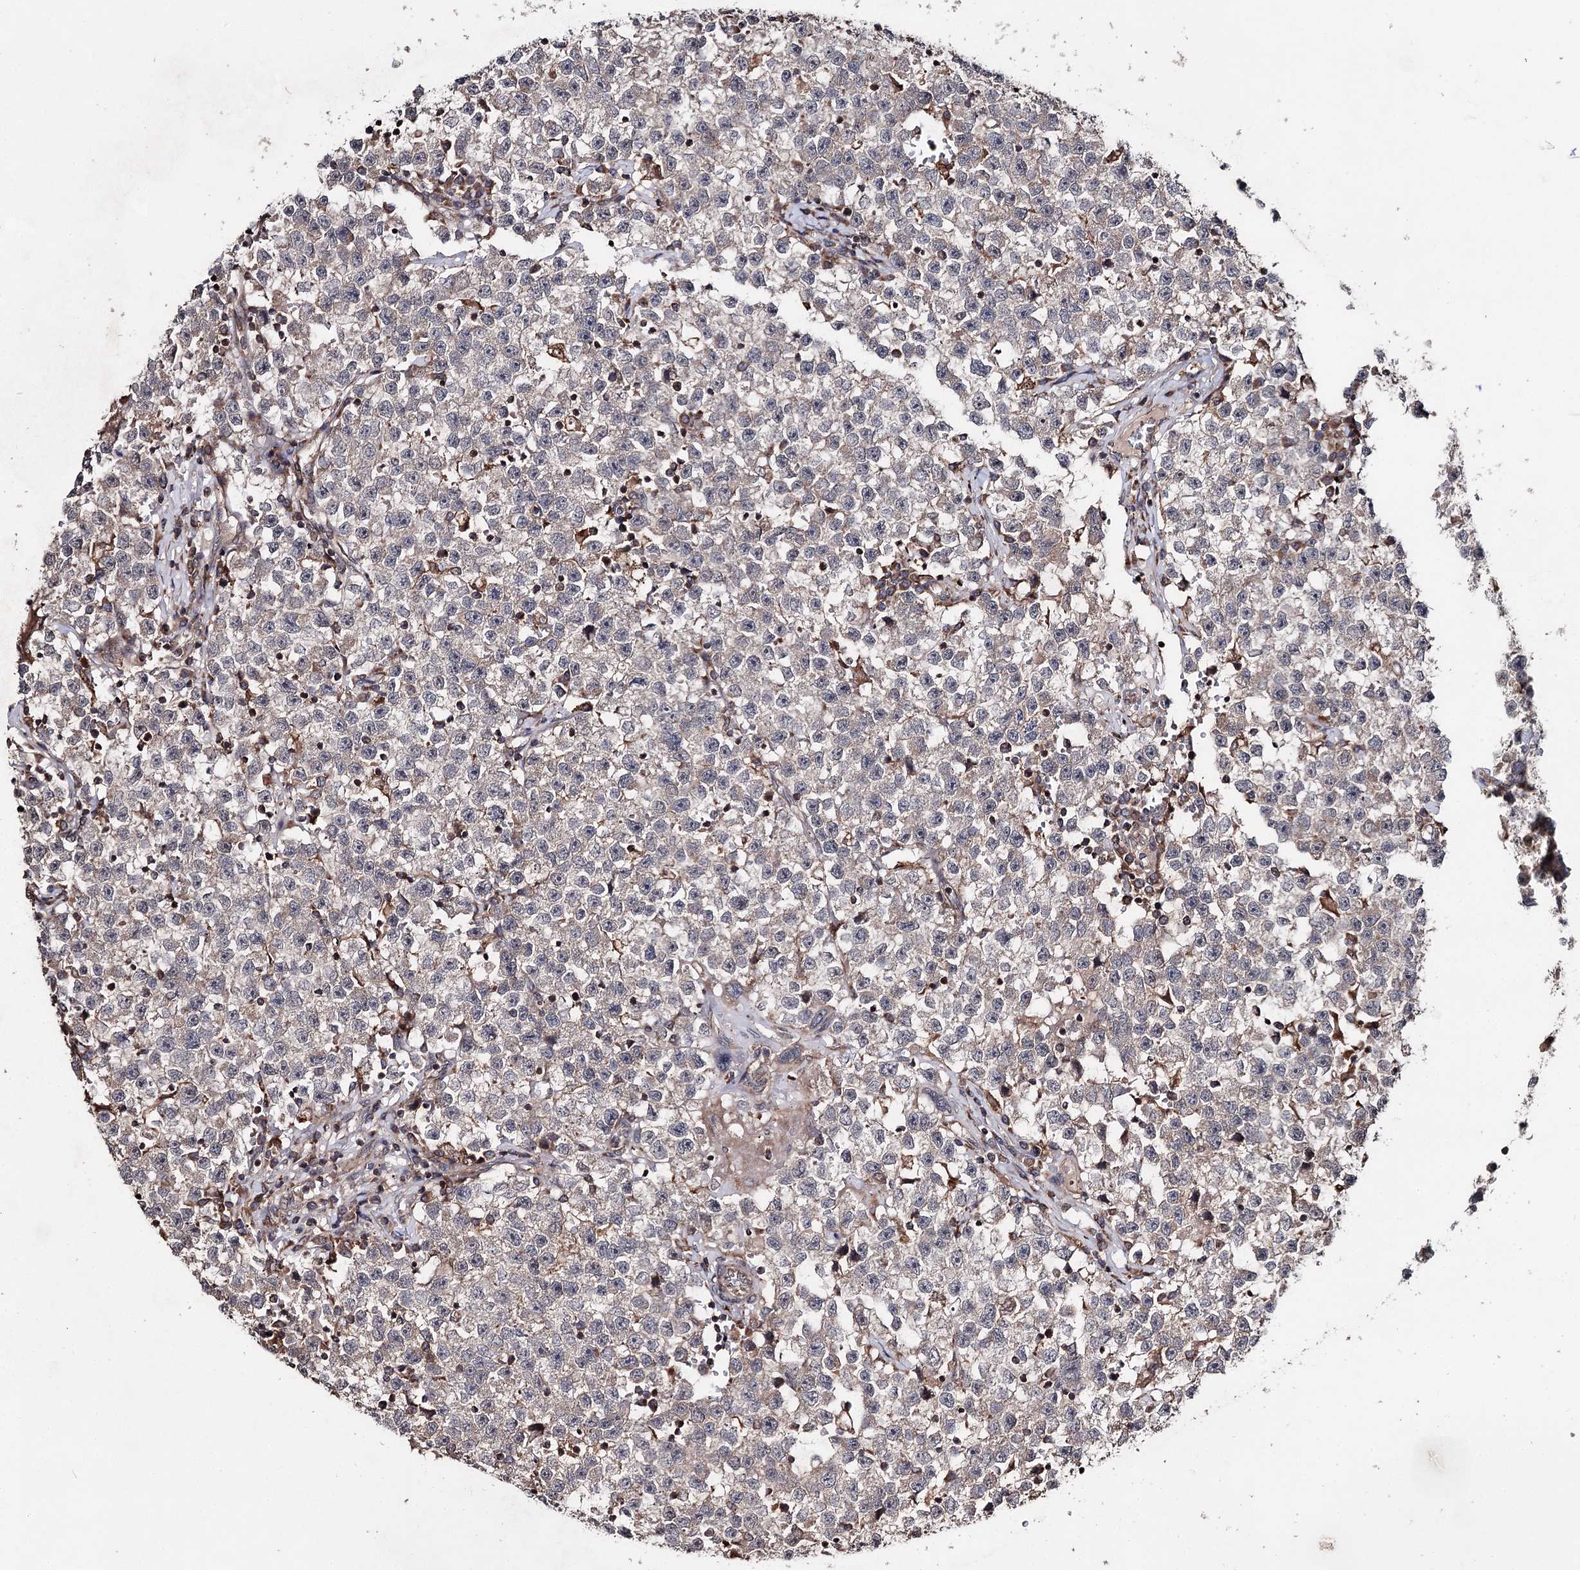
{"staining": {"intensity": "weak", "quantity": "<25%", "location": "cytoplasmic/membranous"}, "tissue": "testis cancer", "cell_type": "Tumor cells", "image_type": "cancer", "snomed": [{"axis": "morphology", "description": "Seminoma, NOS"}, {"axis": "topography", "description": "Testis"}], "caption": "A histopathology image of human seminoma (testis) is negative for staining in tumor cells.", "gene": "MINDY3", "patient": {"sex": "male", "age": 22}}